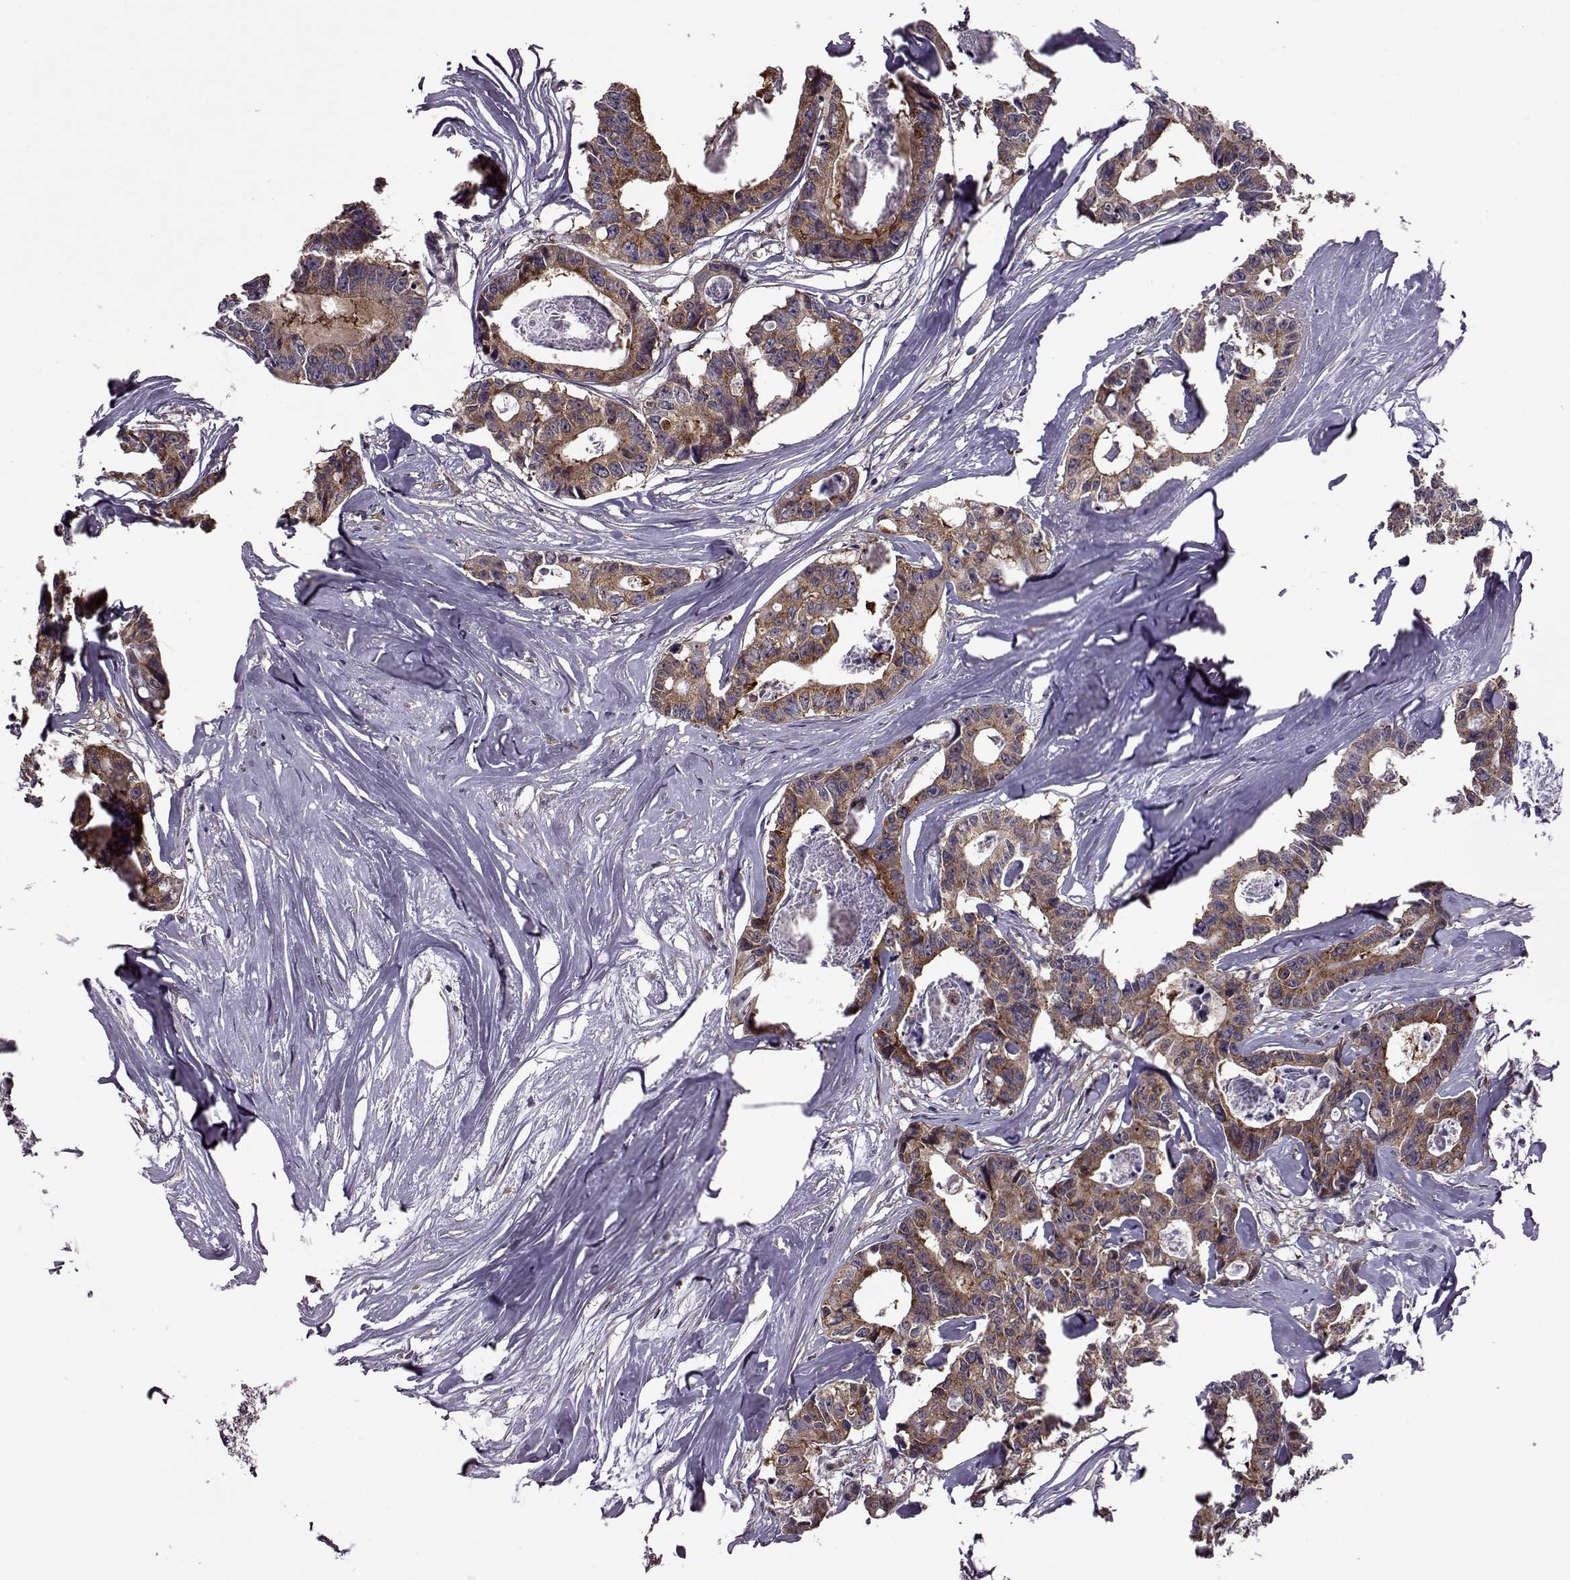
{"staining": {"intensity": "moderate", "quantity": ">75%", "location": "cytoplasmic/membranous"}, "tissue": "colorectal cancer", "cell_type": "Tumor cells", "image_type": "cancer", "snomed": [{"axis": "morphology", "description": "Adenocarcinoma, NOS"}, {"axis": "topography", "description": "Rectum"}], "caption": "The immunohistochemical stain labels moderate cytoplasmic/membranous staining in tumor cells of adenocarcinoma (colorectal) tissue. The staining was performed using DAB, with brown indicating positive protein expression. Nuclei are stained blue with hematoxylin.", "gene": "URI1", "patient": {"sex": "male", "age": 57}}